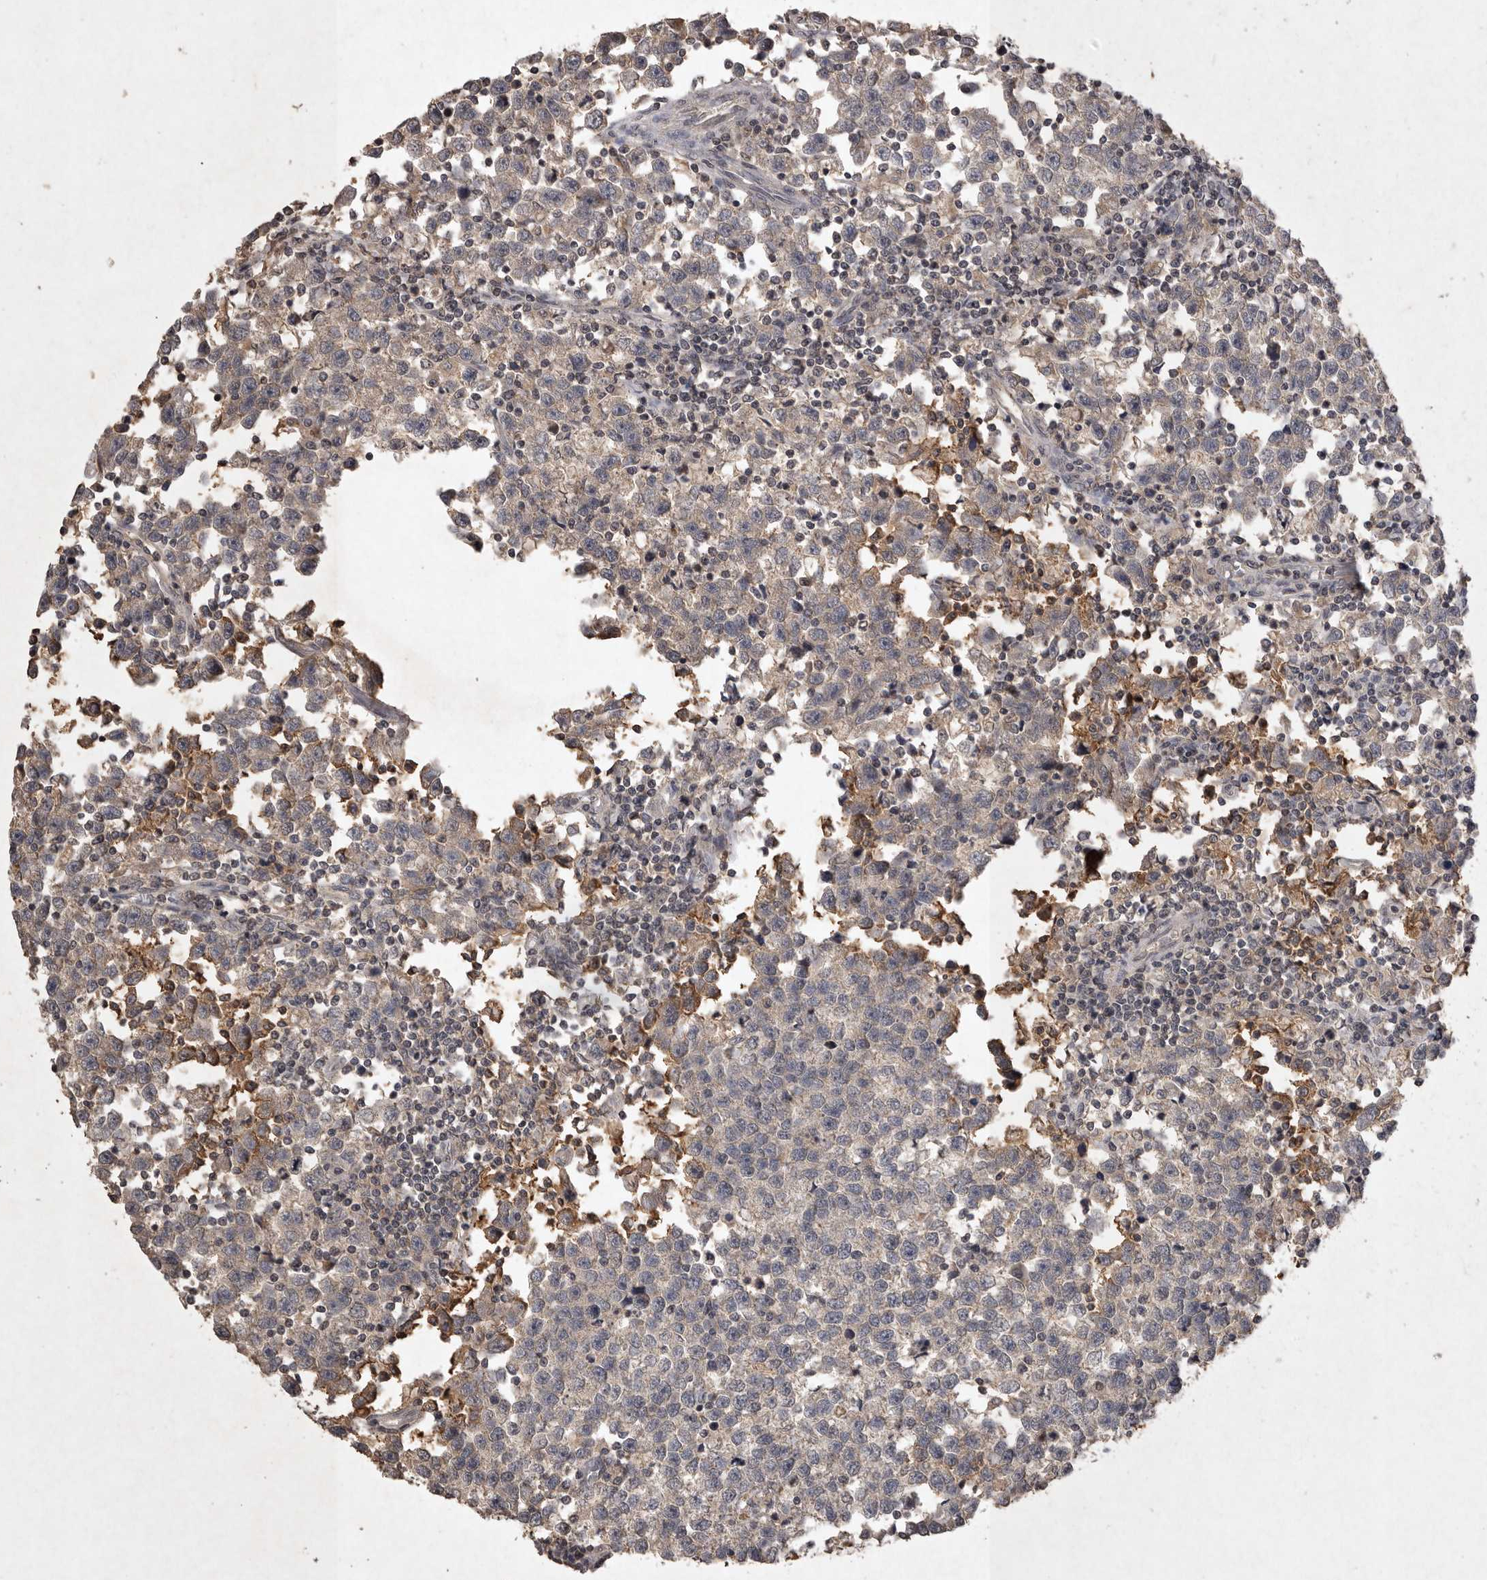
{"staining": {"intensity": "weak", "quantity": "25%-75%", "location": "cytoplasmic/membranous"}, "tissue": "testis cancer", "cell_type": "Tumor cells", "image_type": "cancer", "snomed": [{"axis": "morphology", "description": "Seminoma, NOS"}, {"axis": "topography", "description": "Testis"}], "caption": "A high-resolution micrograph shows IHC staining of testis cancer, which demonstrates weak cytoplasmic/membranous positivity in approximately 25%-75% of tumor cells.", "gene": "APLNR", "patient": {"sex": "male", "age": 43}}